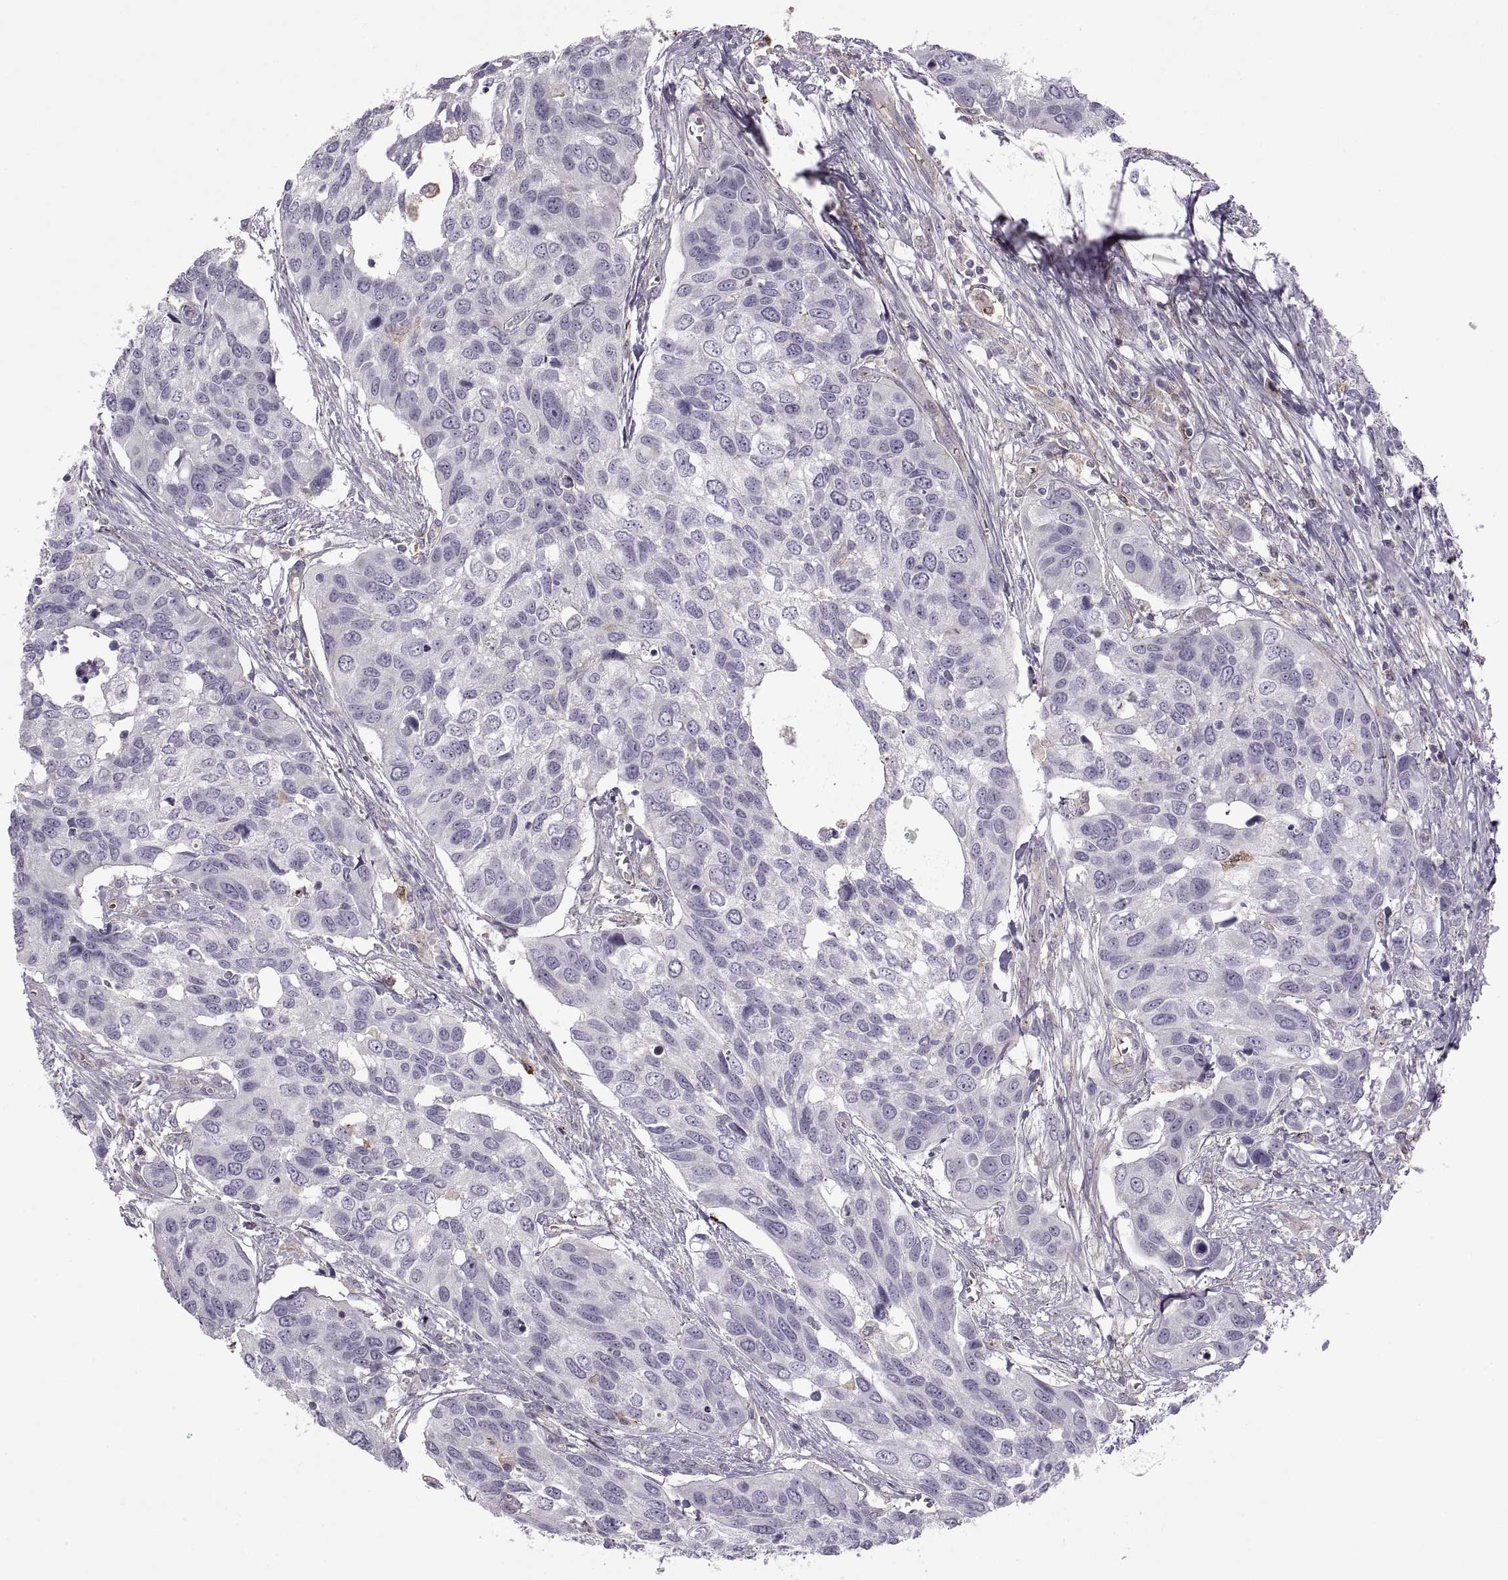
{"staining": {"intensity": "negative", "quantity": "none", "location": "none"}, "tissue": "urothelial cancer", "cell_type": "Tumor cells", "image_type": "cancer", "snomed": [{"axis": "morphology", "description": "Urothelial carcinoma, High grade"}, {"axis": "topography", "description": "Urinary bladder"}], "caption": "This is a image of immunohistochemistry staining of urothelial cancer, which shows no staining in tumor cells.", "gene": "RALB", "patient": {"sex": "male", "age": 60}}